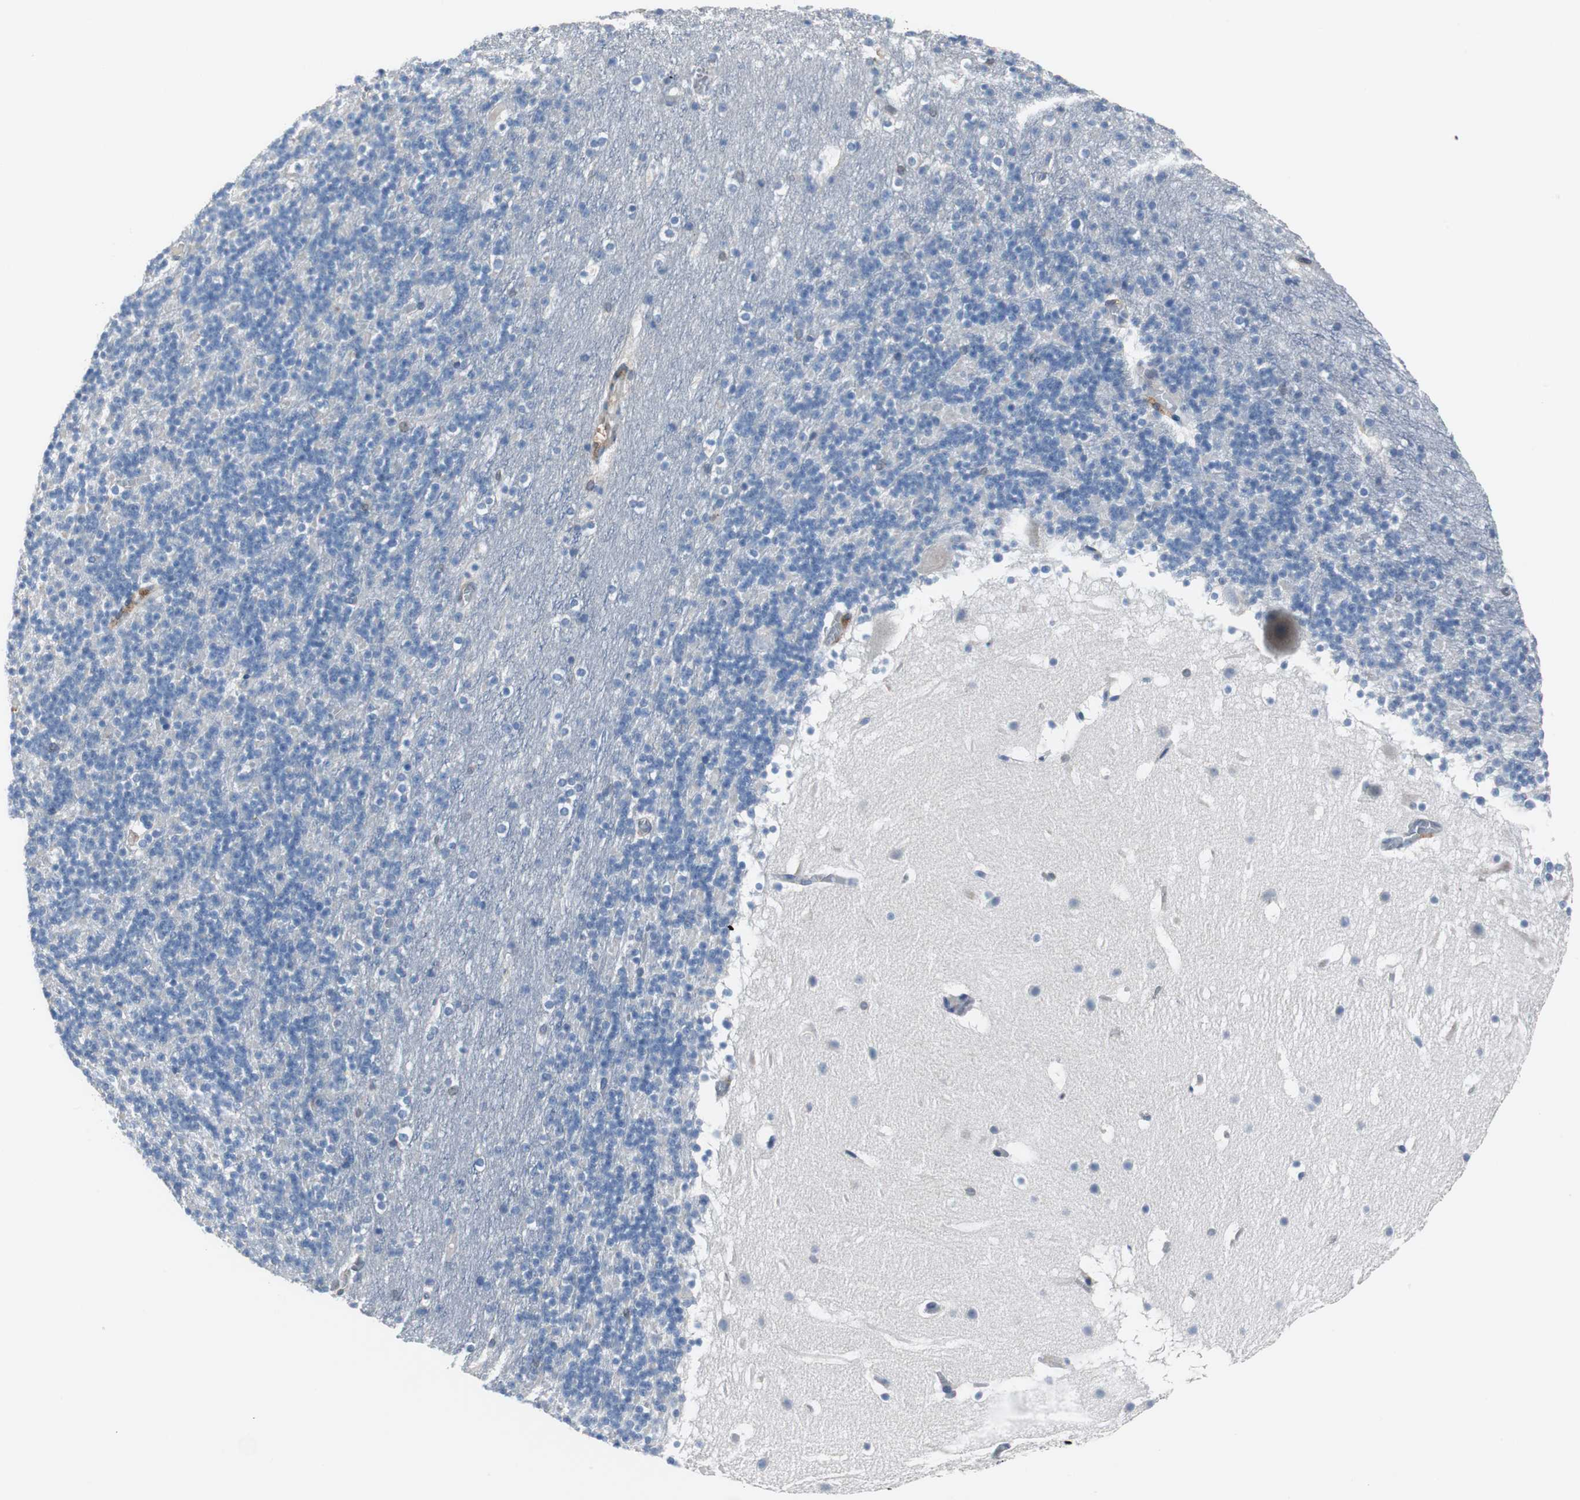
{"staining": {"intensity": "negative", "quantity": "none", "location": "none"}, "tissue": "cerebellum", "cell_type": "Cells in granular layer", "image_type": "normal", "snomed": [{"axis": "morphology", "description": "Normal tissue, NOS"}, {"axis": "topography", "description": "Cerebellum"}], "caption": "A micrograph of cerebellum stained for a protein exhibits no brown staining in cells in granular layer. (Immunohistochemistry (ihc), brightfield microscopy, high magnification).", "gene": "ANXA4", "patient": {"sex": "male", "age": 45}}